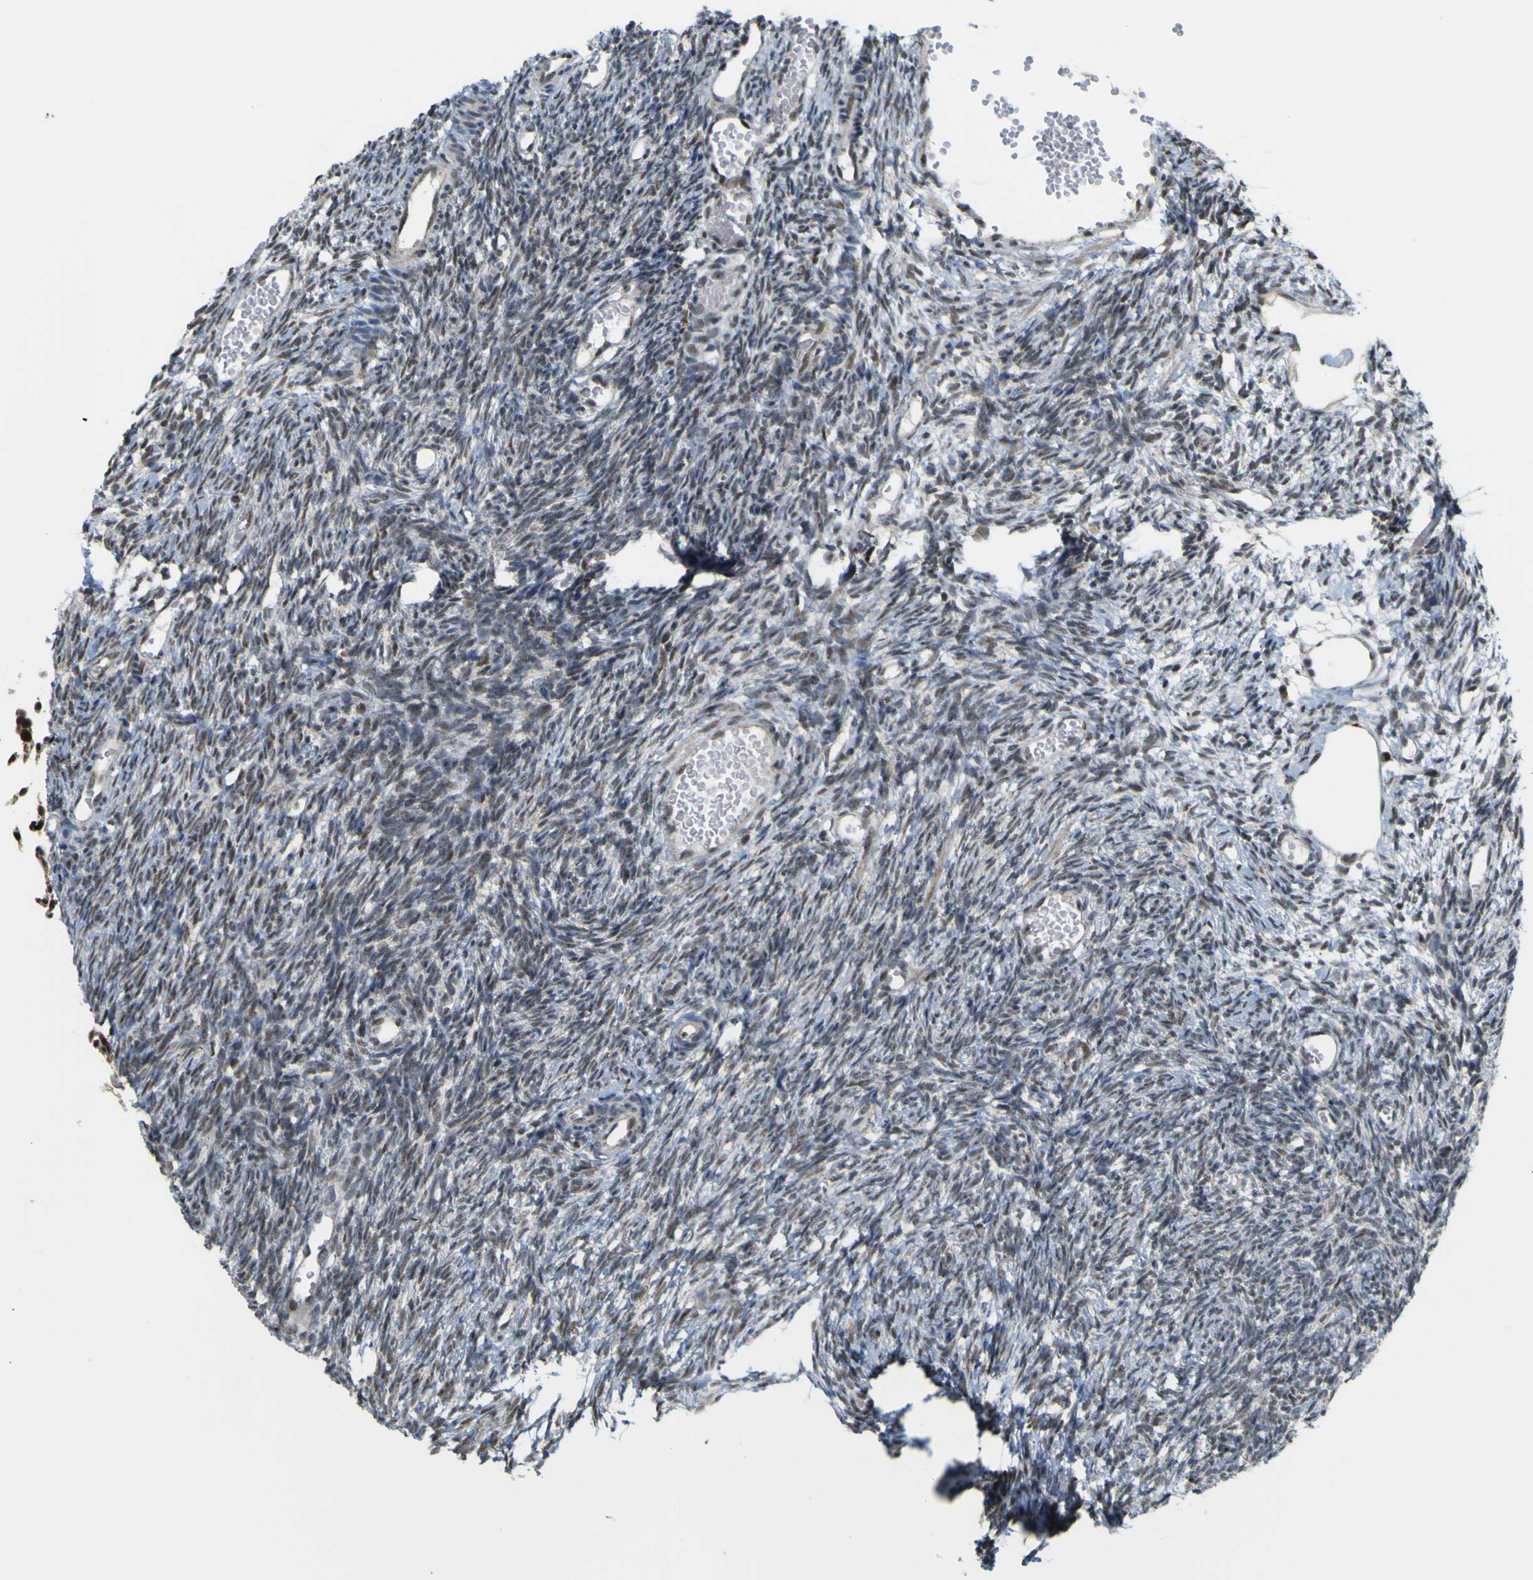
{"staining": {"intensity": "moderate", "quantity": "<25%", "location": "nuclear"}, "tissue": "ovary", "cell_type": "Ovarian stroma cells", "image_type": "normal", "snomed": [{"axis": "morphology", "description": "Normal tissue, NOS"}, {"axis": "topography", "description": "Ovary"}], "caption": "Human ovary stained with a brown dye exhibits moderate nuclear positive staining in about <25% of ovarian stroma cells.", "gene": "ACBD5", "patient": {"sex": "female", "age": 35}}